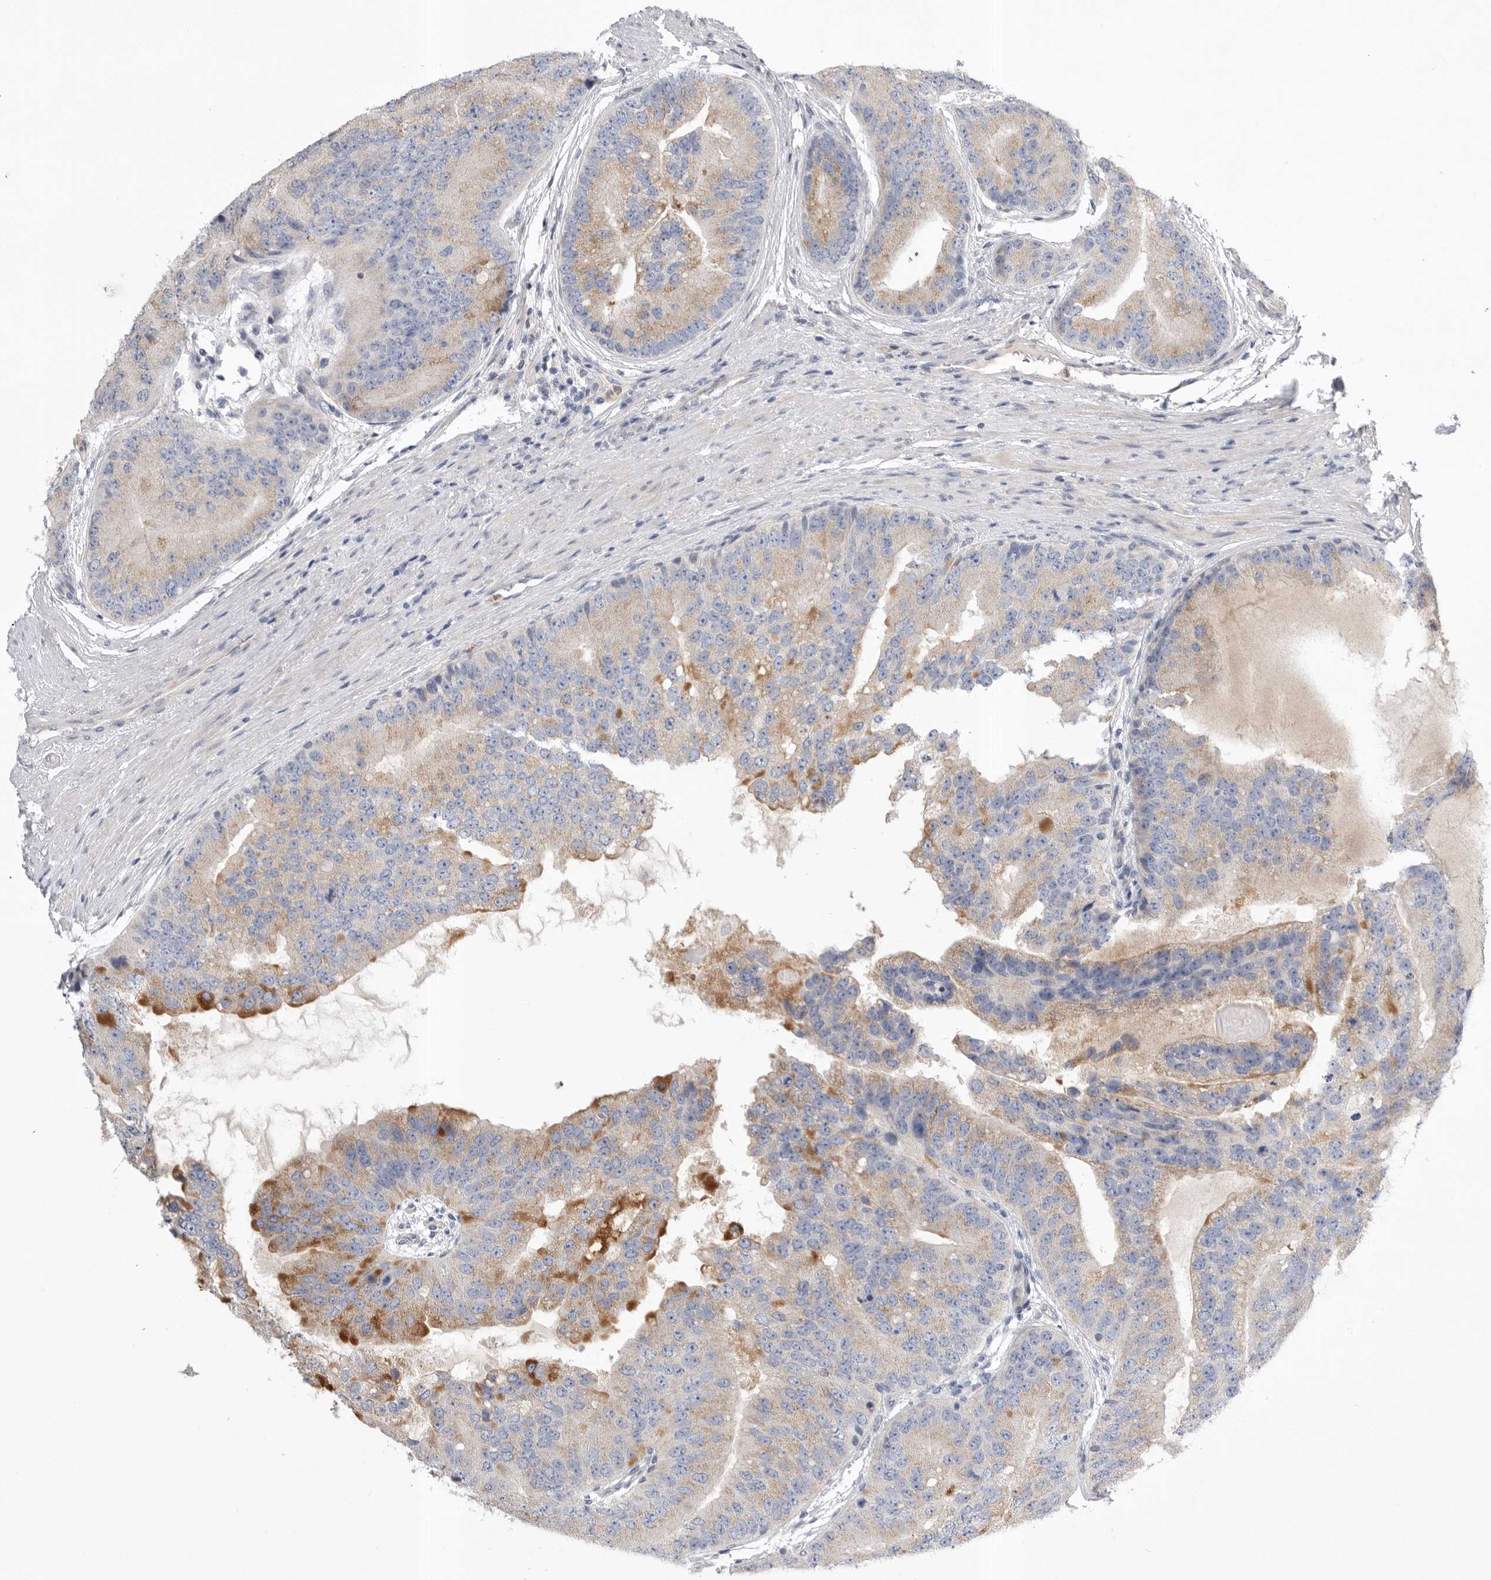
{"staining": {"intensity": "moderate", "quantity": "25%-75%", "location": "cytoplasmic/membranous"}, "tissue": "prostate cancer", "cell_type": "Tumor cells", "image_type": "cancer", "snomed": [{"axis": "morphology", "description": "Adenocarcinoma, High grade"}, {"axis": "topography", "description": "Prostate"}], "caption": "DAB (3,3'-diaminobenzidine) immunohistochemical staining of human high-grade adenocarcinoma (prostate) displays moderate cytoplasmic/membranous protein expression in about 25%-75% of tumor cells. (DAB (3,3'-diaminobenzidine) = brown stain, brightfield microscopy at high magnification).", "gene": "CCDC126", "patient": {"sex": "male", "age": 70}}